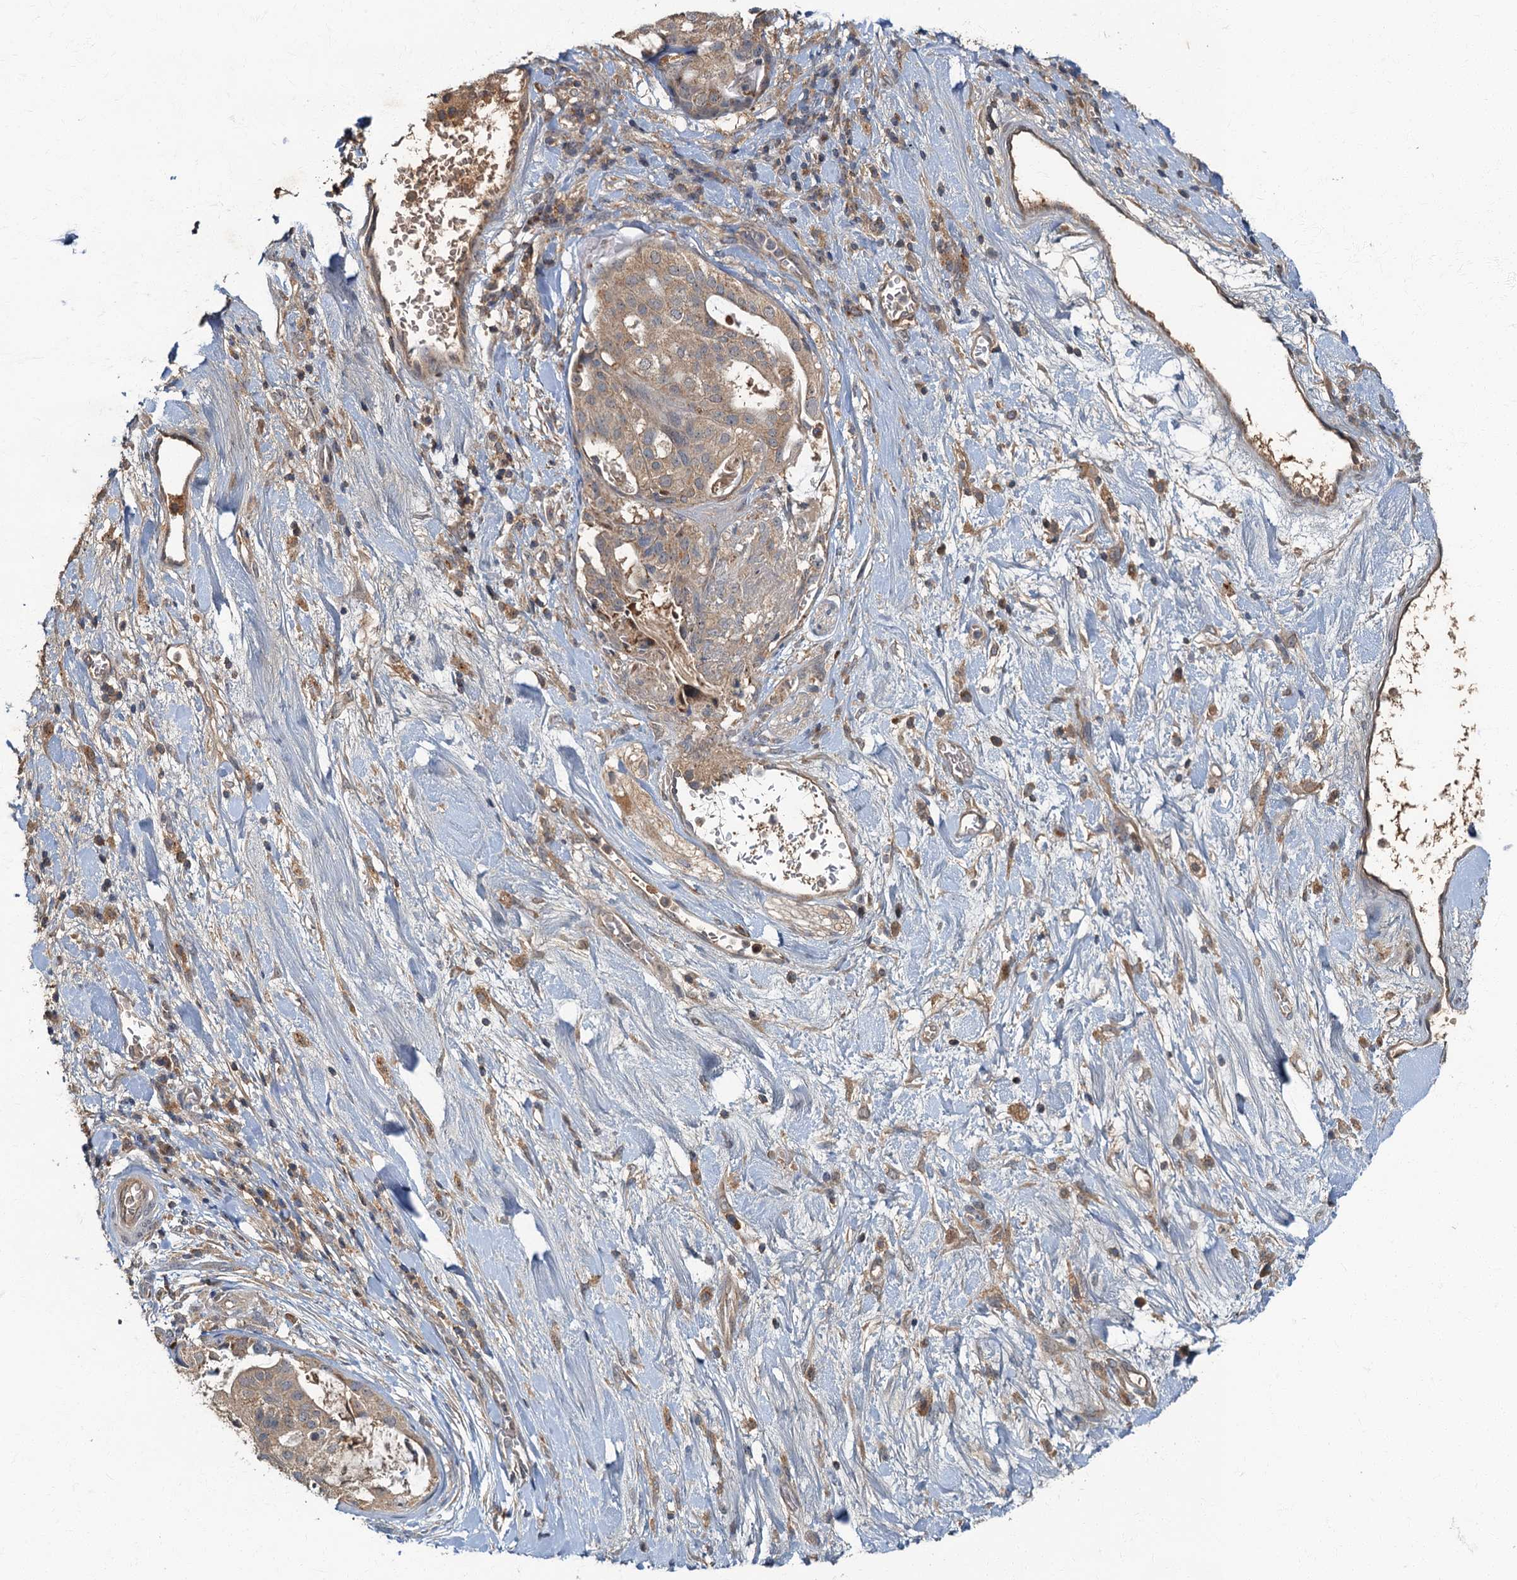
{"staining": {"intensity": "weak", "quantity": ">75%", "location": "cytoplasmic/membranous"}, "tissue": "stomach cancer", "cell_type": "Tumor cells", "image_type": "cancer", "snomed": [{"axis": "morphology", "description": "Adenocarcinoma, NOS"}, {"axis": "topography", "description": "Stomach"}], "caption": "Protein staining of stomach adenocarcinoma tissue shows weak cytoplasmic/membranous expression in approximately >75% of tumor cells.", "gene": "WDCP", "patient": {"sex": "male", "age": 48}}